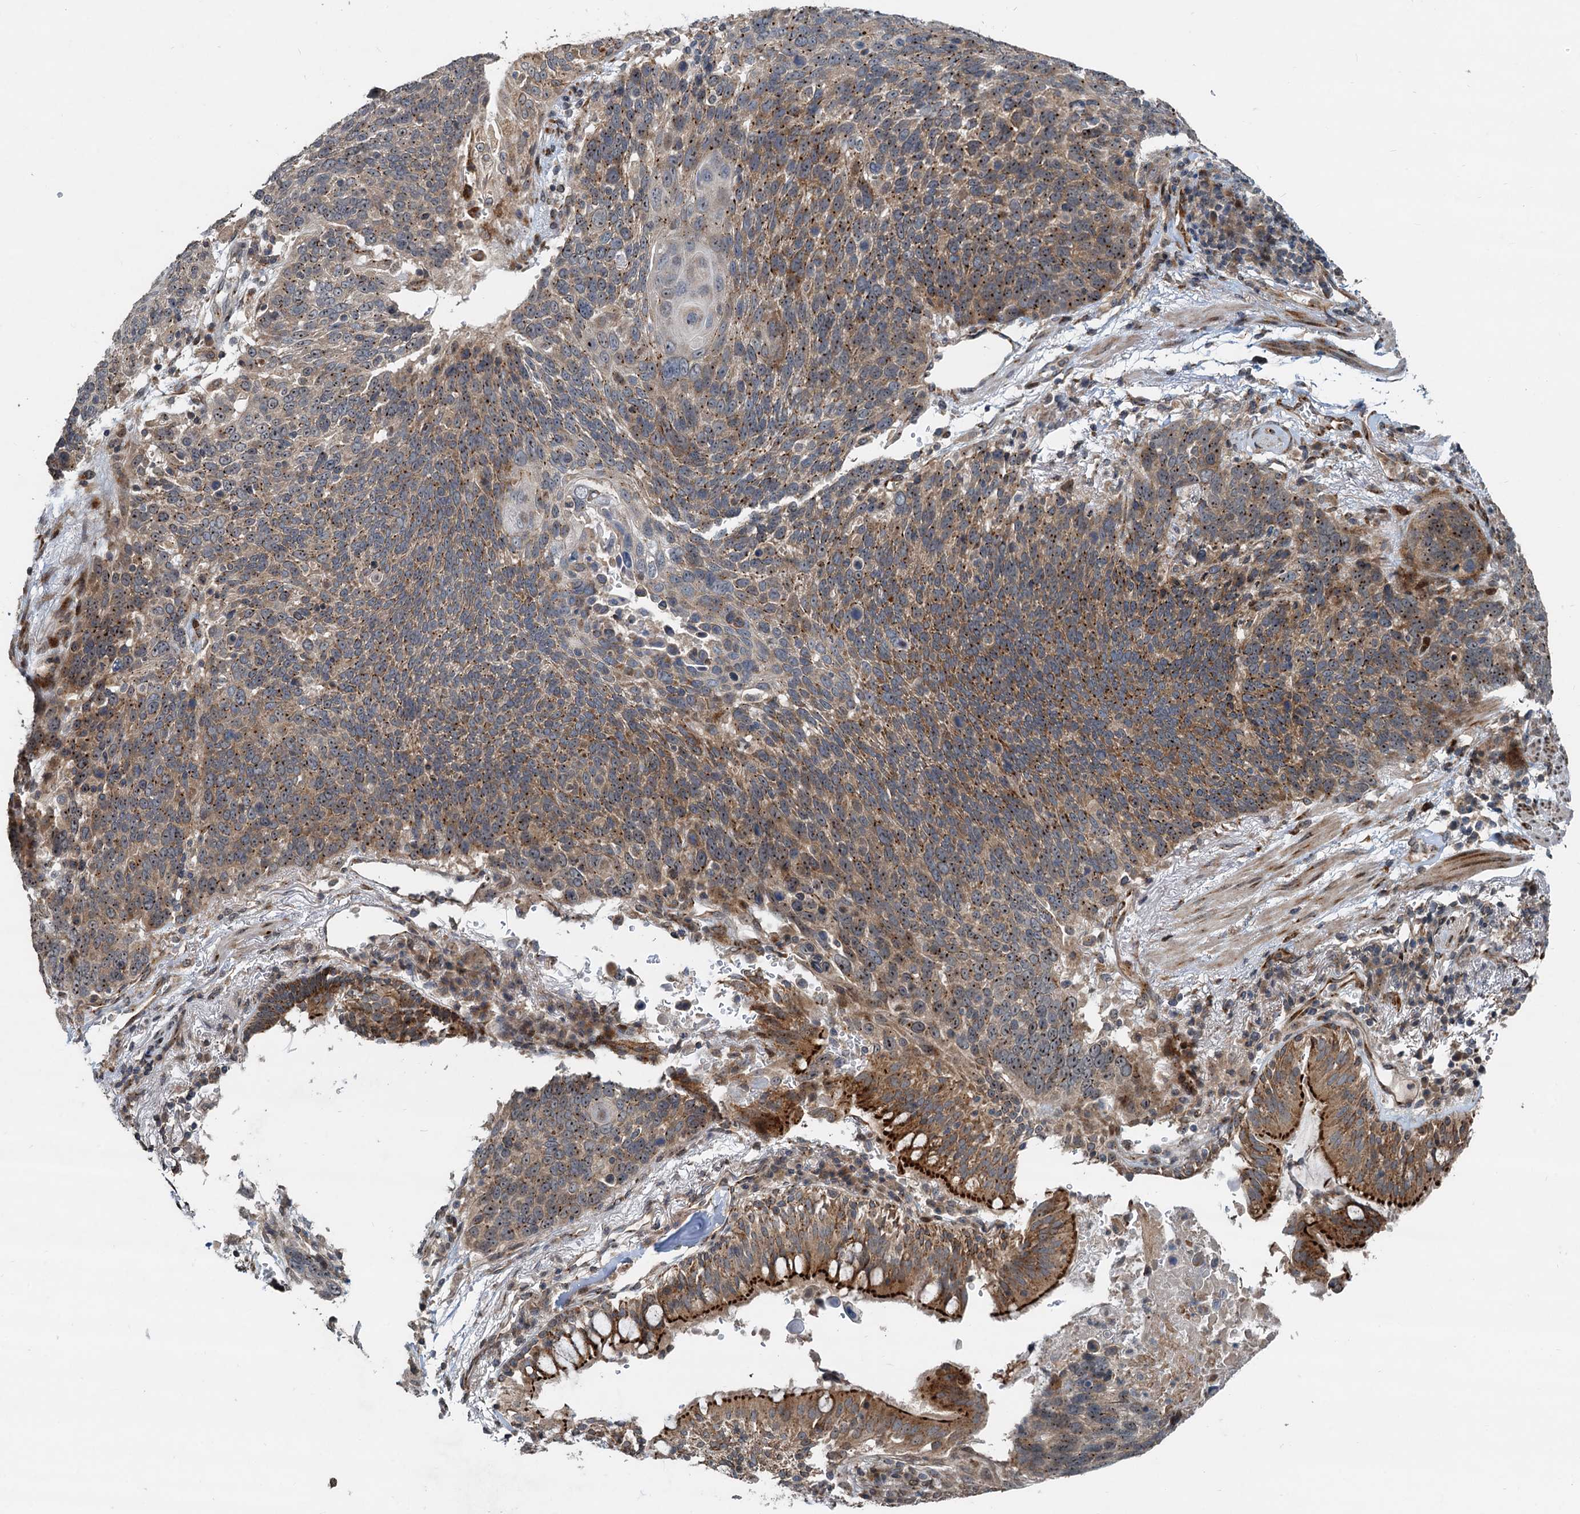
{"staining": {"intensity": "moderate", "quantity": "25%-75%", "location": "cytoplasmic/membranous"}, "tissue": "lung cancer", "cell_type": "Tumor cells", "image_type": "cancer", "snomed": [{"axis": "morphology", "description": "Squamous cell carcinoma, NOS"}, {"axis": "topography", "description": "Lung"}], "caption": "Immunohistochemical staining of squamous cell carcinoma (lung) exhibits medium levels of moderate cytoplasmic/membranous protein positivity in approximately 25%-75% of tumor cells.", "gene": "CEP68", "patient": {"sex": "male", "age": 66}}